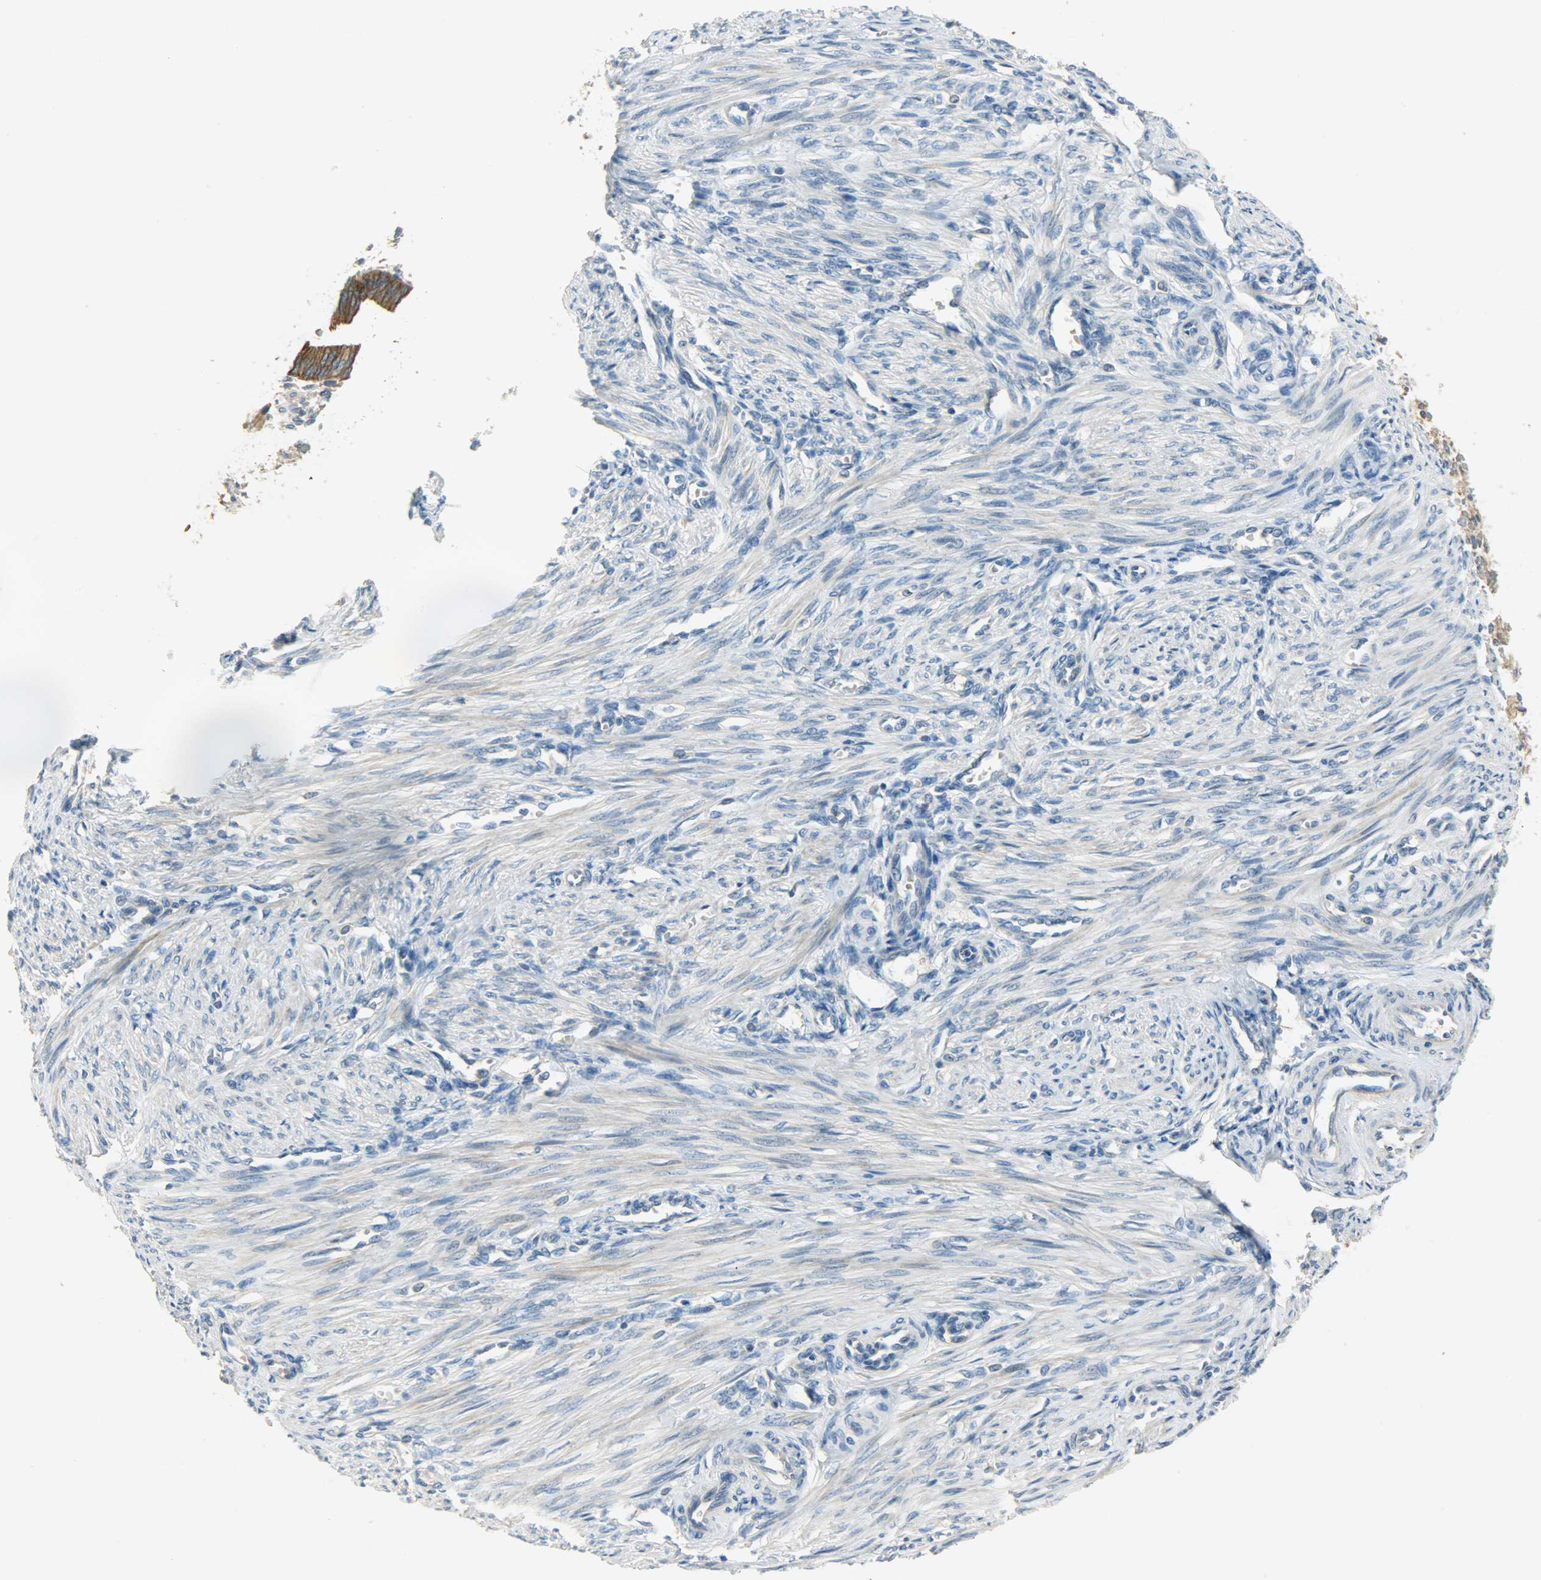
{"staining": {"intensity": "weak", "quantity": "25%-75%", "location": "cytoplasmic/membranous"}, "tissue": "endometrium", "cell_type": "Cells in endometrial stroma", "image_type": "normal", "snomed": [{"axis": "morphology", "description": "Normal tissue, NOS"}, {"axis": "topography", "description": "Endometrium"}], "caption": "IHC micrograph of benign endometrium: endometrium stained using immunohistochemistry (IHC) shows low levels of weak protein expression localized specifically in the cytoplasmic/membranous of cells in endometrial stroma, appearing as a cytoplasmic/membranous brown color.", "gene": "DSG2", "patient": {"sex": "female", "age": 27}}